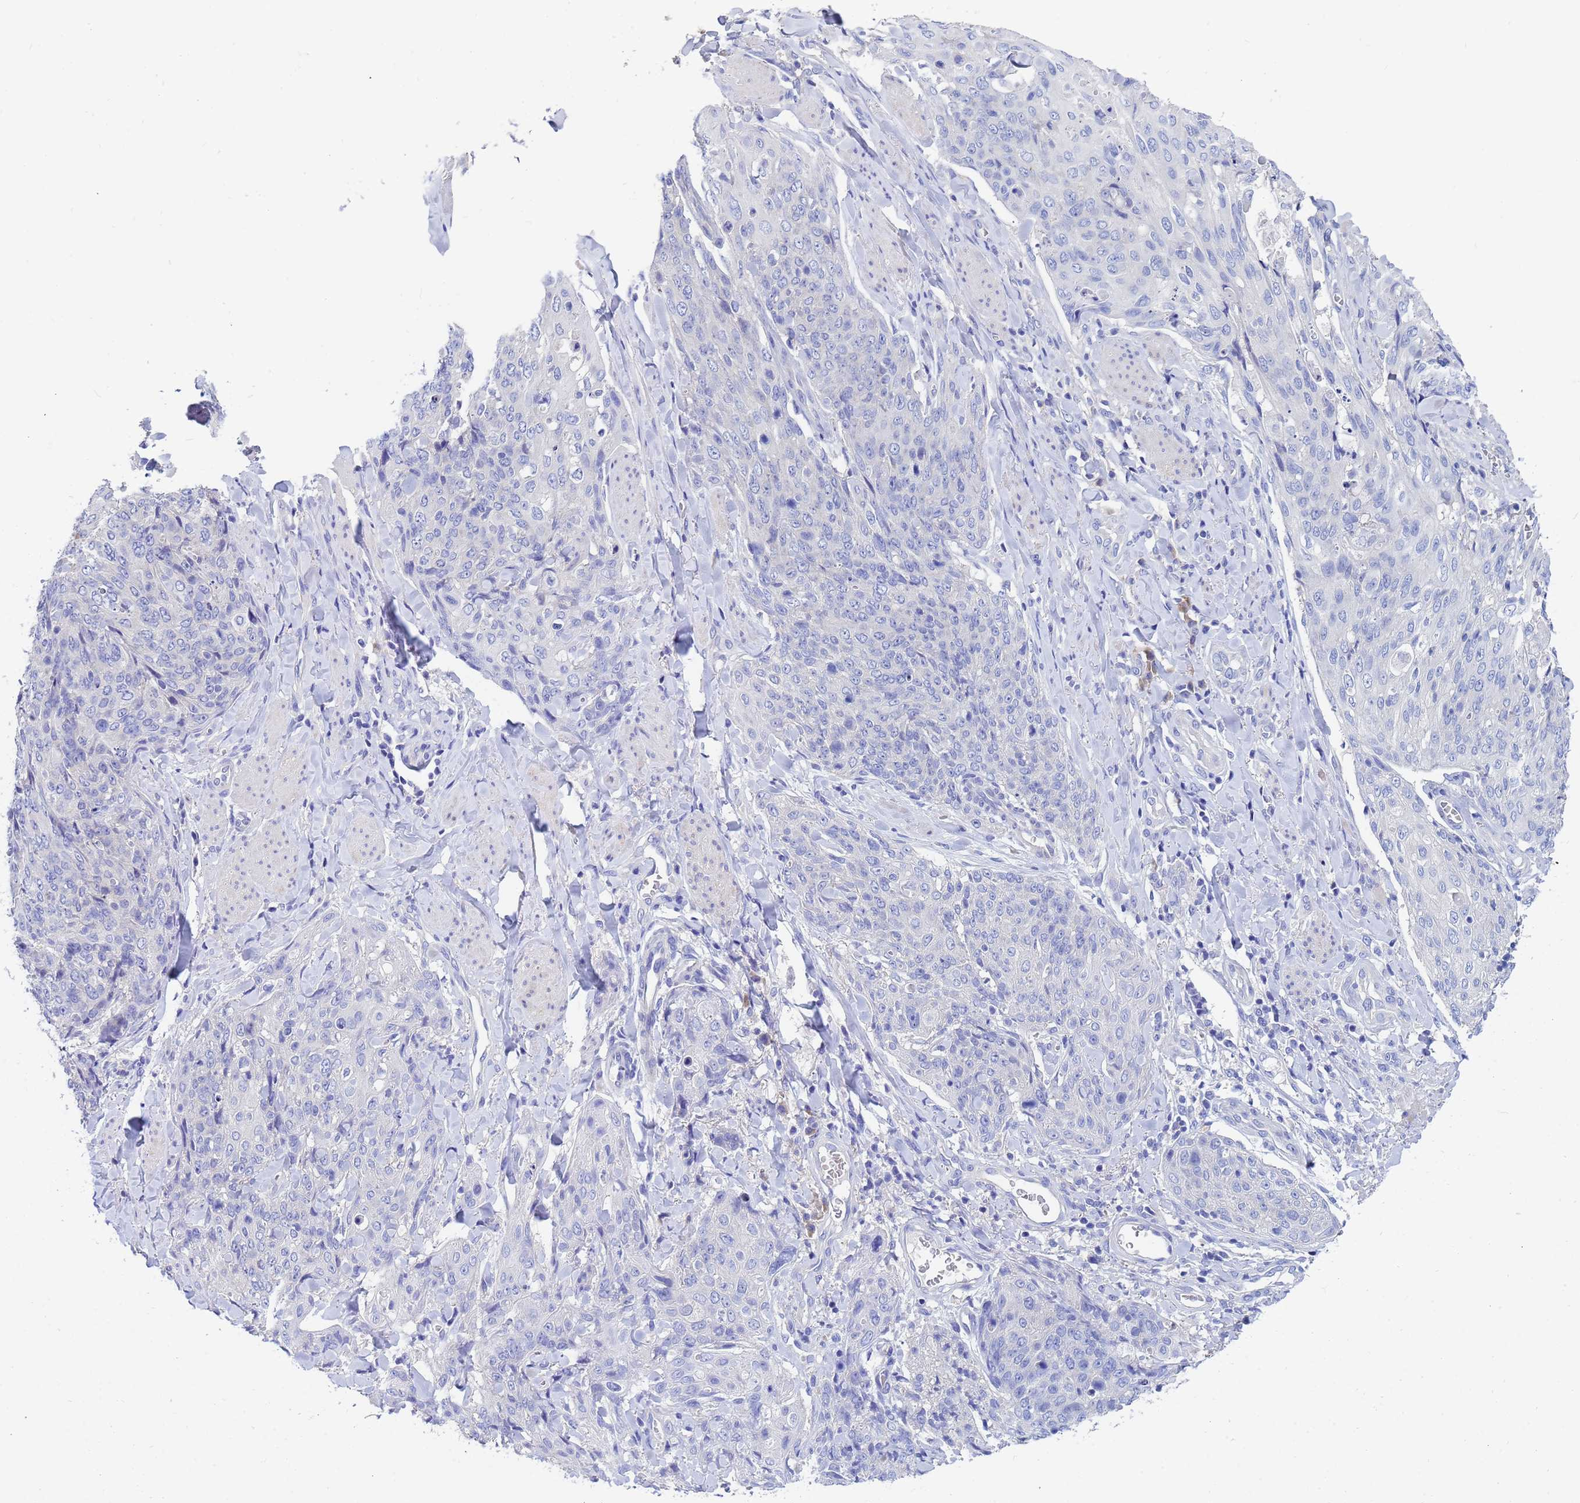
{"staining": {"intensity": "negative", "quantity": "none", "location": "none"}, "tissue": "skin cancer", "cell_type": "Tumor cells", "image_type": "cancer", "snomed": [{"axis": "morphology", "description": "Squamous cell carcinoma, NOS"}, {"axis": "topography", "description": "Skin"}, {"axis": "topography", "description": "Vulva"}], "caption": "High magnification brightfield microscopy of skin cancer stained with DAB (3,3'-diaminobenzidine) (brown) and counterstained with hematoxylin (blue): tumor cells show no significant staining.", "gene": "UBE2O", "patient": {"sex": "female", "age": 85}}